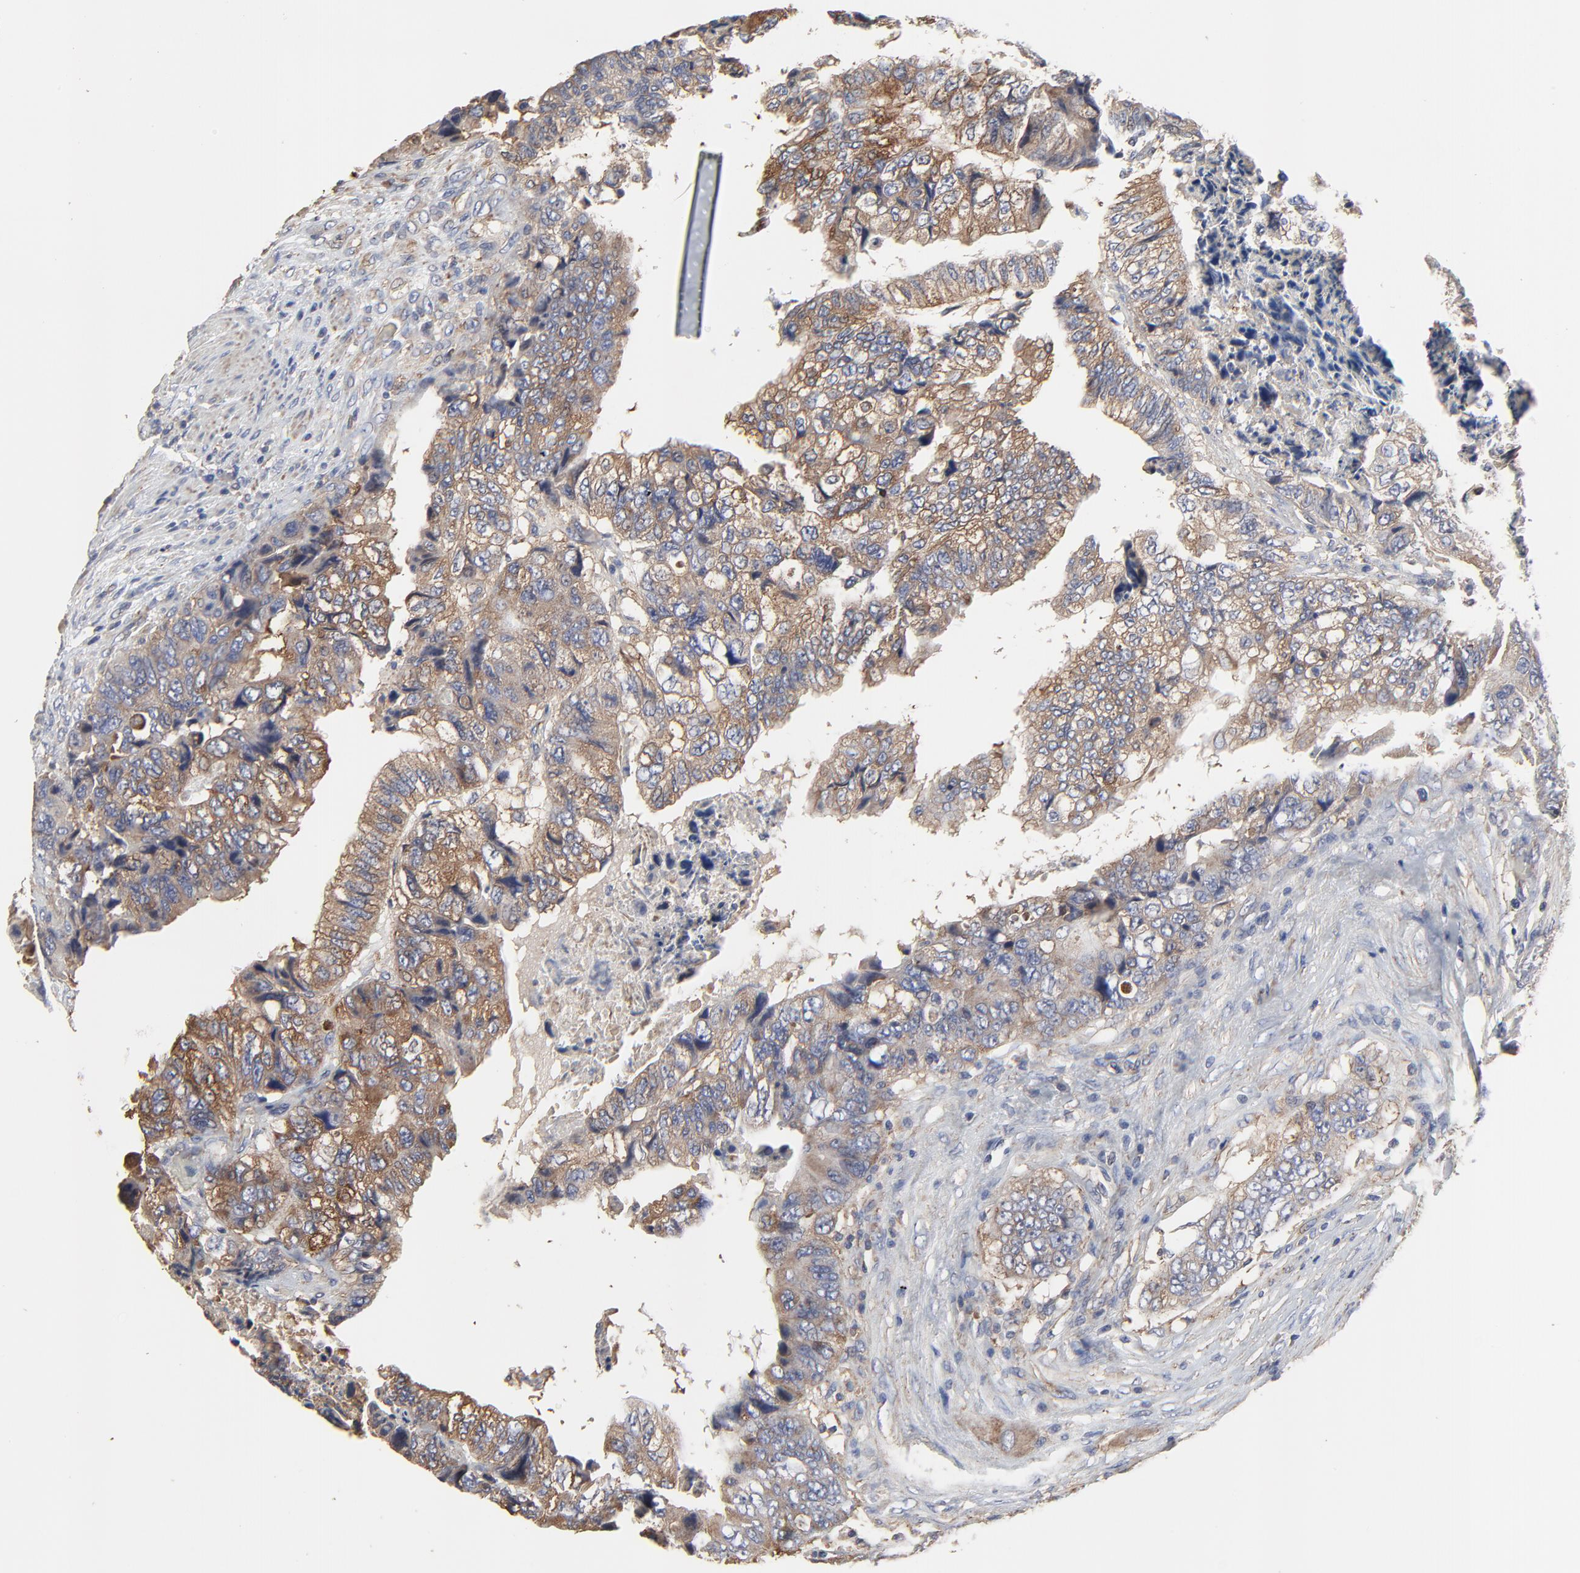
{"staining": {"intensity": "moderate", "quantity": ">75%", "location": "cytoplasmic/membranous"}, "tissue": "colorectal cancer", "cell_type": "Tumor cells", "image_type": "cancer", "snomed": [{"axis": "morphology", "description": "Adenocarcinoma, NOS"}, {"axis": "topography", "description": "Rectum"}], "caption": "Colorectal cancer (adenocarcinoma) tissue exhibits moderate cytoplasmic/membranous positivity in about >75% of tumor cells", "gene": "NXF3", "patient": {"sex": "female", "age": 82}}